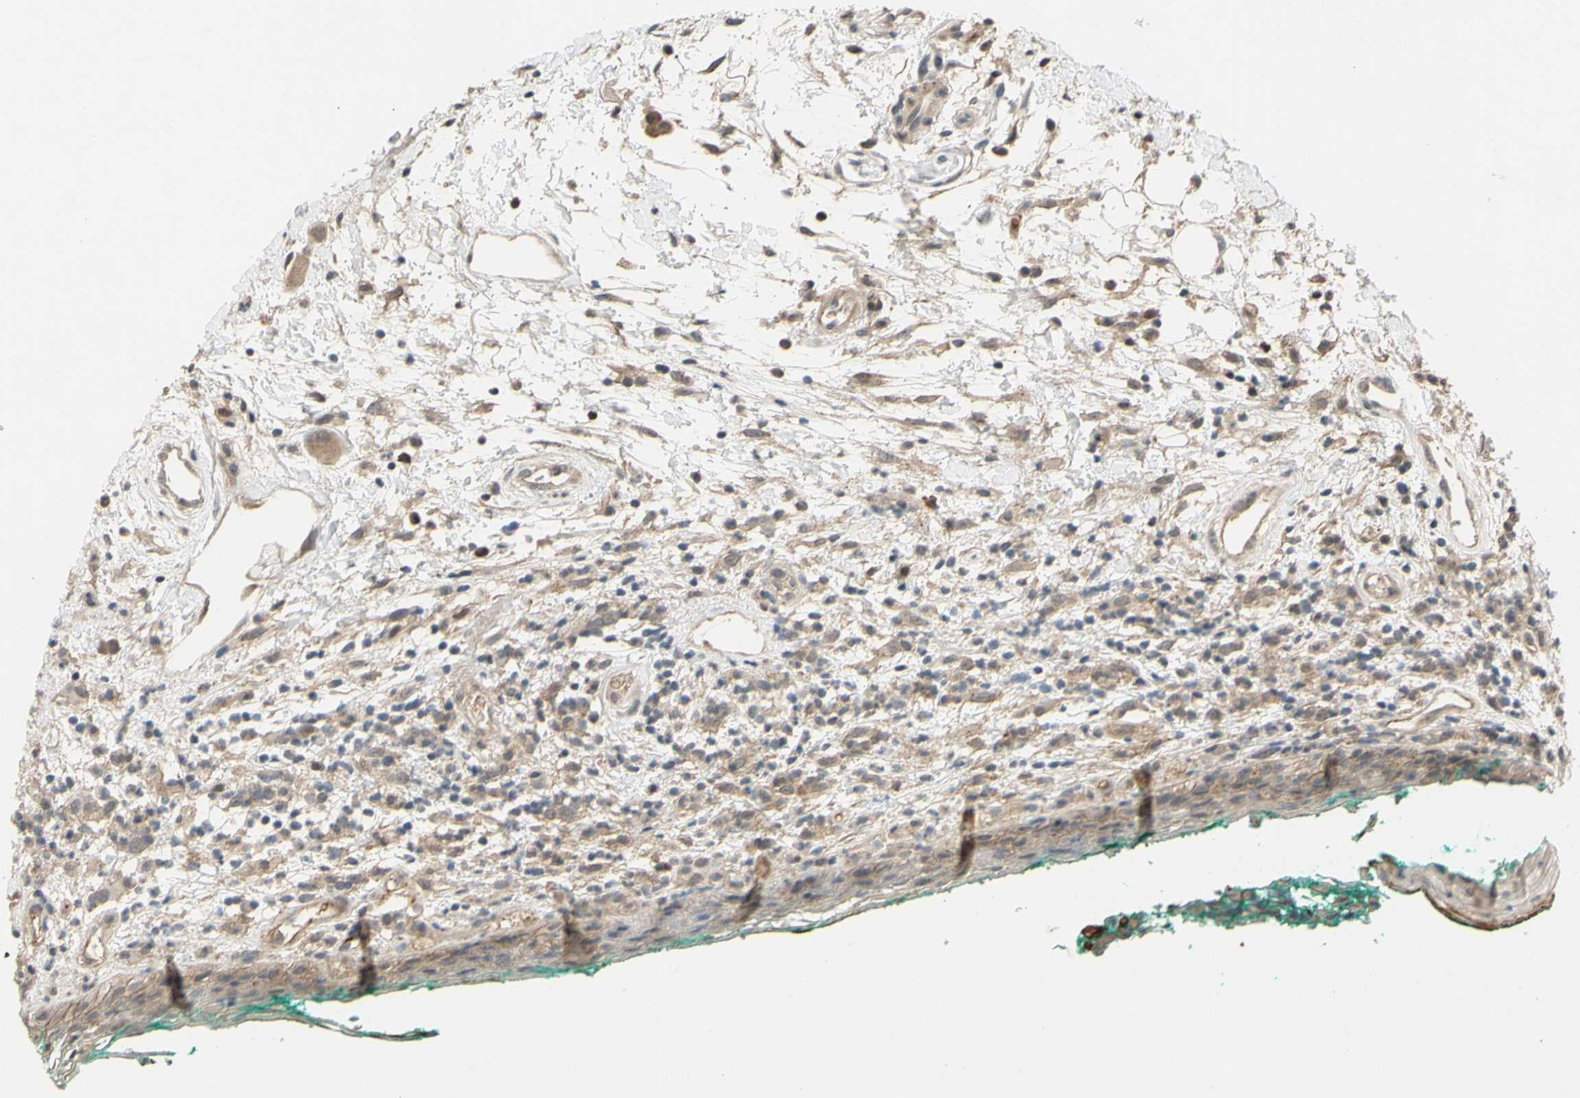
{"staining": {"intensity": "weak", "quantity": ">75%", "location": "cytoplasmic/membranous"}, "tissue": "oral mucosa", "cell_type": "Squamous epithelial cells", "image_type": "normal", "snomed": [{"axis": "morphology", "description": "Normal tissue, NOS"}, {"axis": "topography", "description": "Skeletal muscle"}, {"axis": "topography", "description": "Oral tissue"}, {"axis": "topography", "description": "Peripheral nerve tissue"}], "caption": "Immunohistochemistry (IHC) staining of unremarkable oral mucosa, which demonstrates low levels of weak cytoplasmic/membranous expression in about >75% of squamous epithelial cells indicating weak cytoplasmic/membranous protein expression. The staining was performed using DAB (3,3'-diaminobenzidine) (brown) for protein detection and nuclei were counterstained in hematoxylin (blue).", "gene": "ALK", "patient": {"sex": "female", "age": 84}}